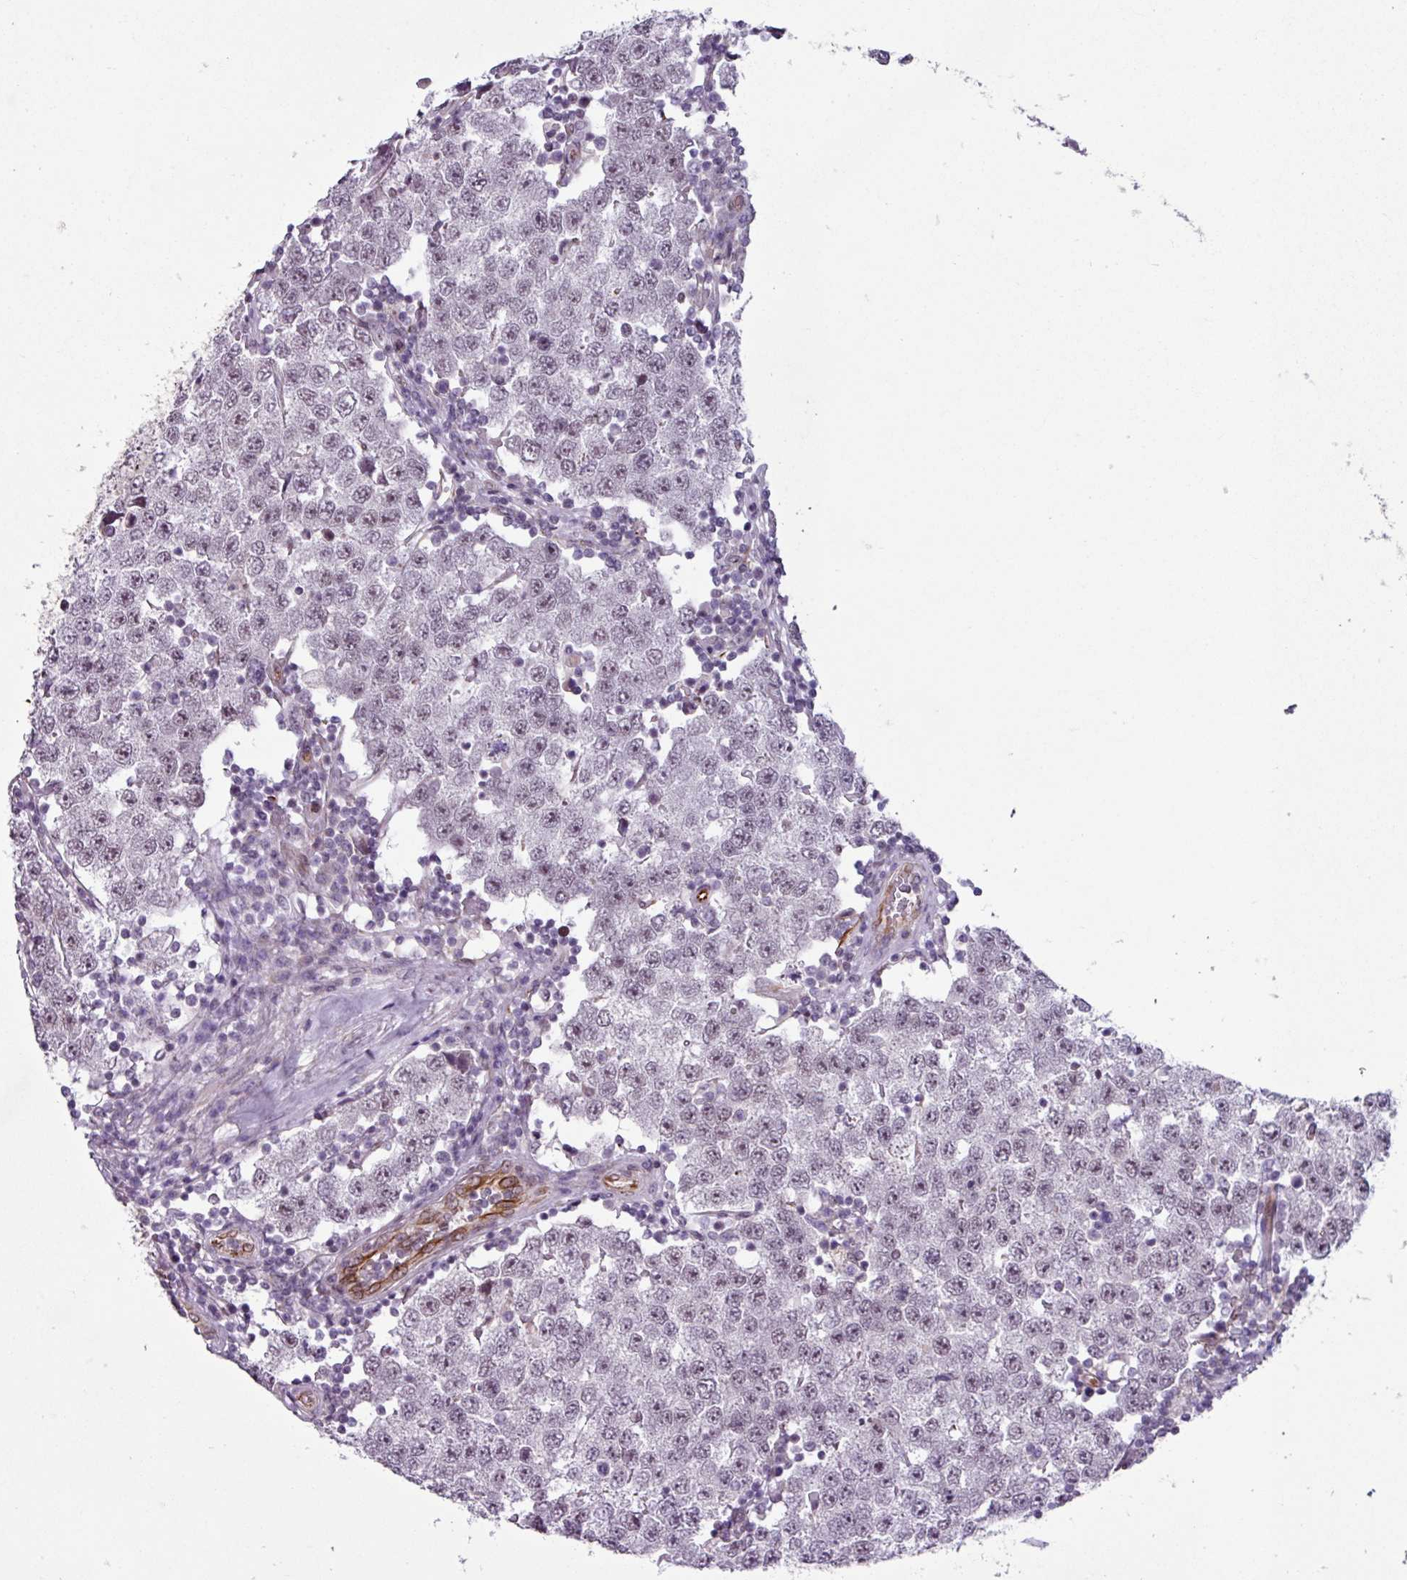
{"staining": {"intensity": "weak", "quantity": "<25%", "location": "nuclear"}, "tissue": "testis cancer", "cell_type": "Tumor cells", "image_type": "cancer", "snomed": [{"axis": "morphology", "description": "Seminoma, NOS"}, {"axis": "topography", "description": "Testis"}], "caption": "Micrograph shows no protein expression in tumor cells of testis cancer (seminoma) tissue.", "gene": "CHD3", "patient": {"sex": "male", "age": 34}}